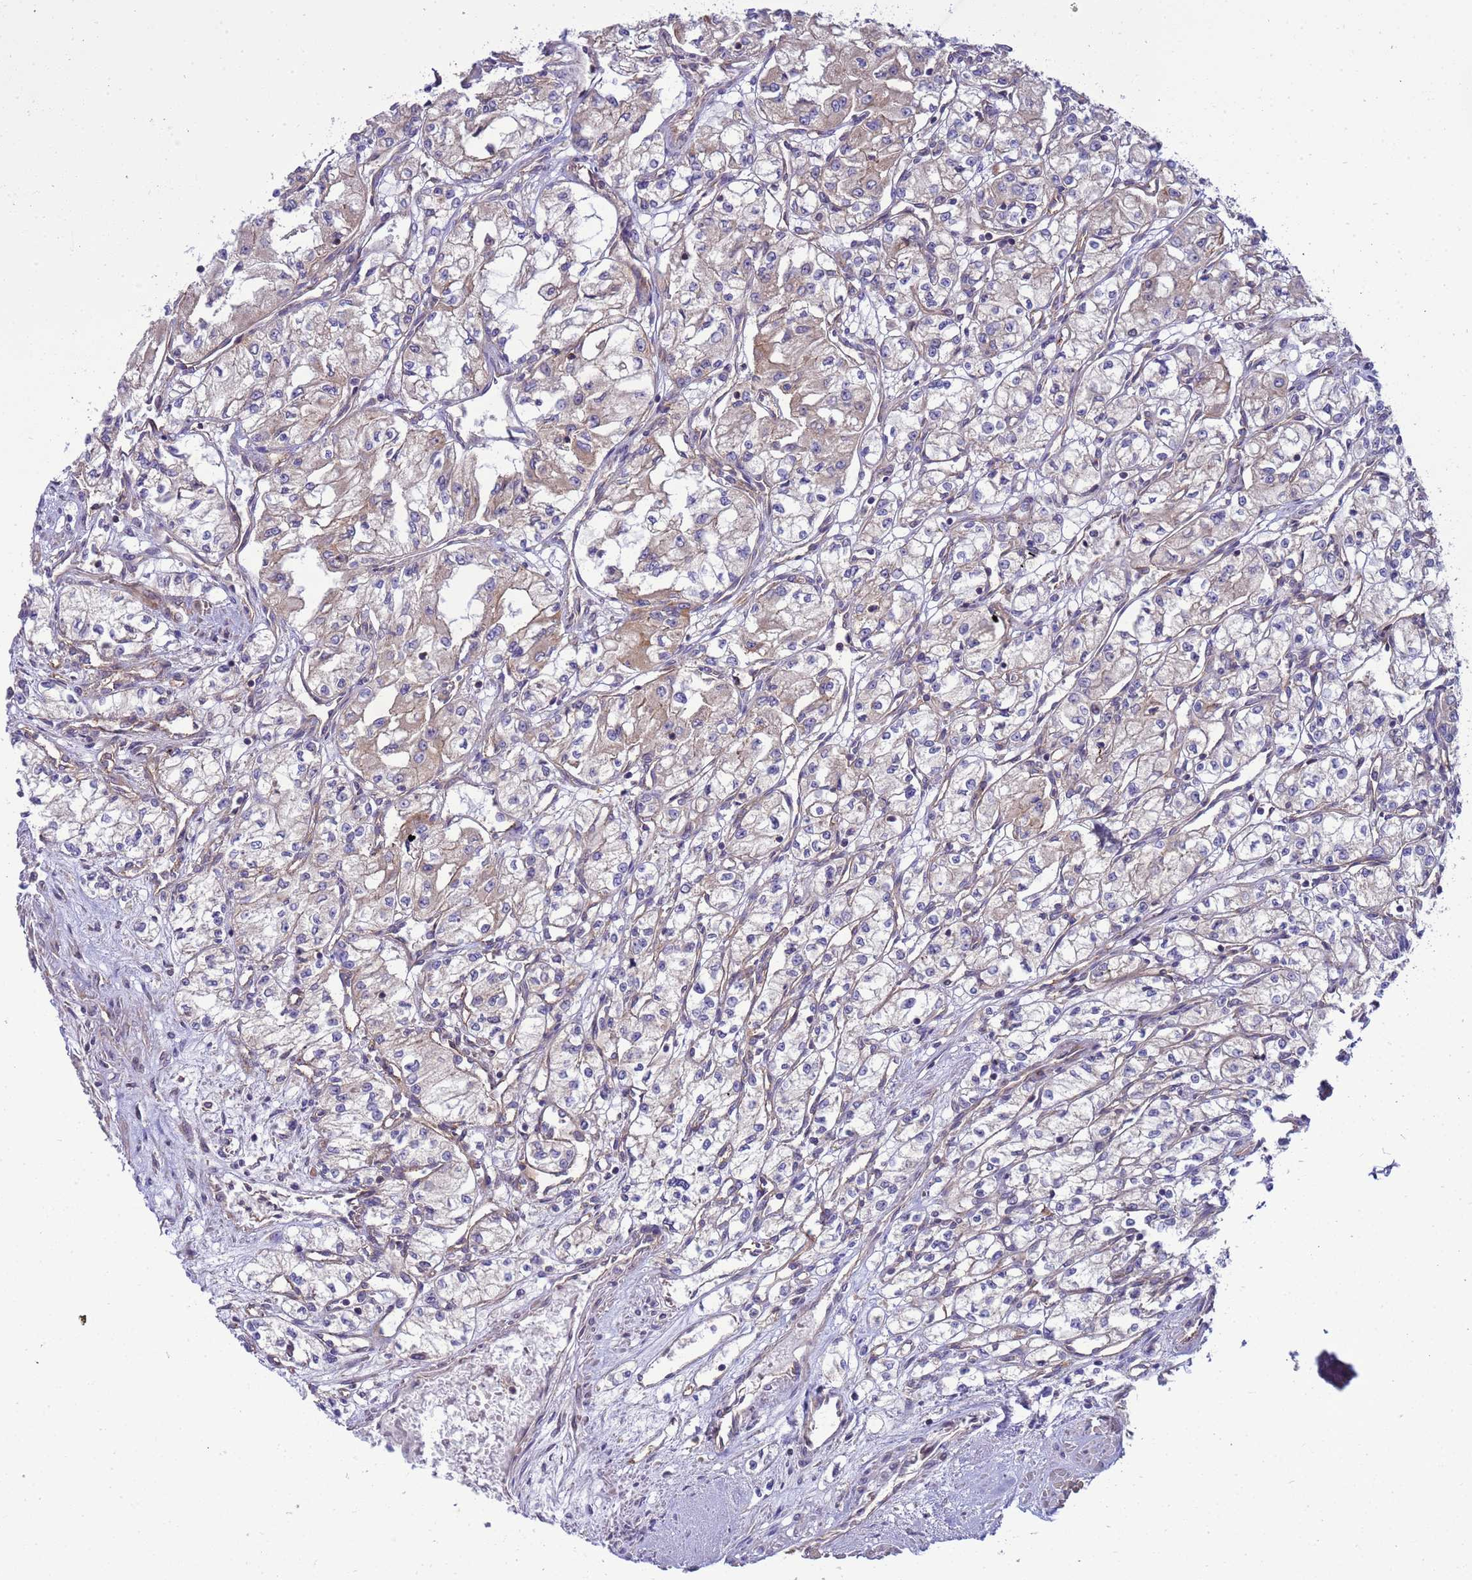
{"staining": {"intensity": "weak", "quantity": "<25%", "location": "cytoplasmic/membranous"}, "tissue": "renal cancer", "cell_type": "Tumor cells", "image_type": "cancer", "snomed": [{"axis": "morphology", "description": "Adenocarcinoma, NOS"}, {"axis": "topography", "description": "Kidney"}], "caption": "A micrograph of renal cancer (adenocarcinoma) stained for a protein demonstrates no brown staining in tumor cells.", "gene": "SMCO3", "patient": {"sex": "male", "age": 59}}